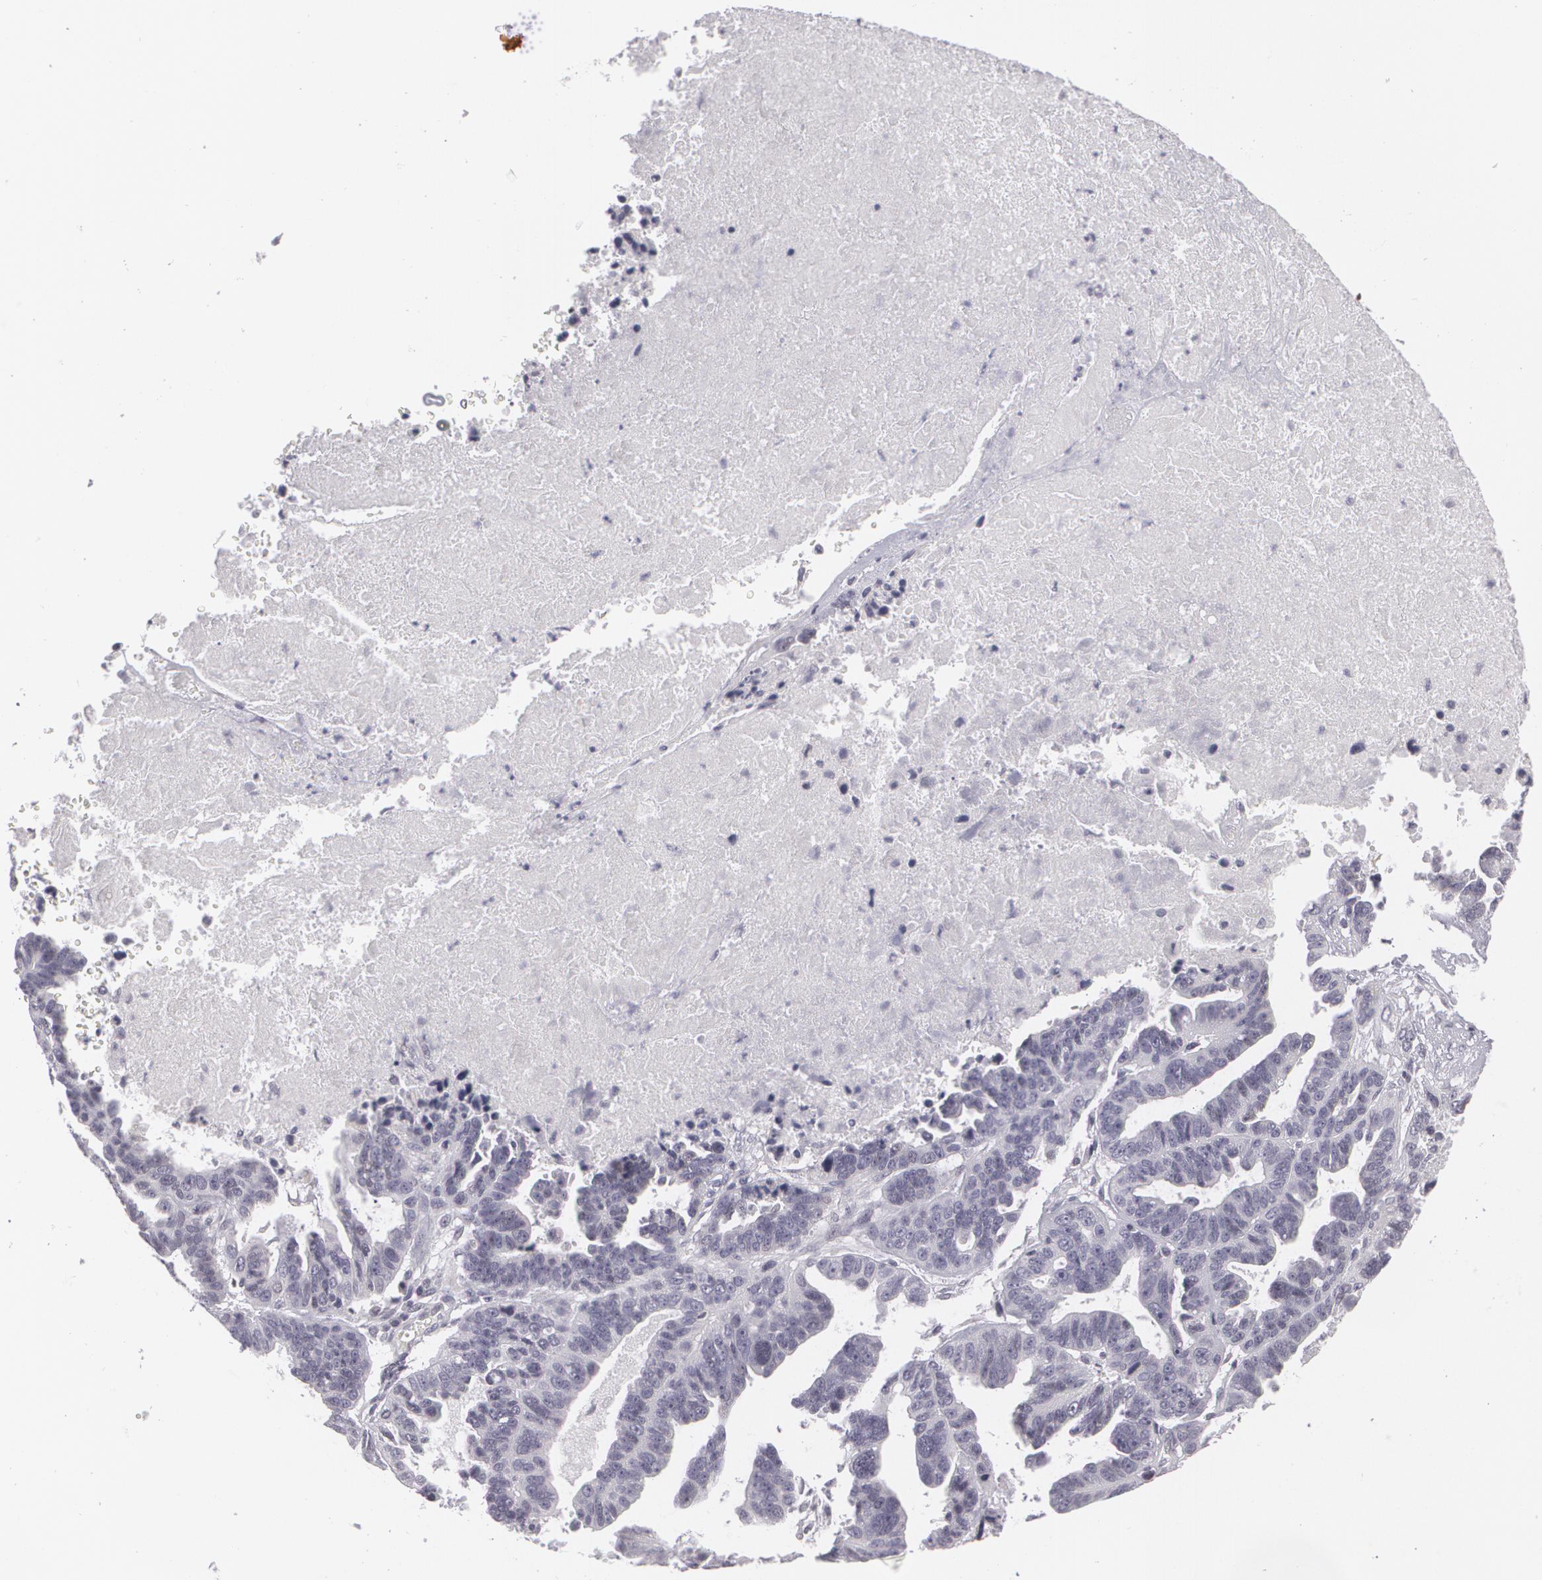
{"staining": {"intensity": "negative", "quantity": "none", "location": "none"}, "tissue": "ovarian cancer", "cell_type": "Tumor cells", "image_type": "cancer", "snomed": [{"axis": "morphology", "description": "Carcinoma, endometroid"}, {"axis": "morphology", "description": "Cystadenocarcinoma, serous, NOS"}, {"axis": "topography", "description": "Ovary"}], "caption": "Ovarian serous cystadenocarcinoma was stained to show a protein in brown. There is no significant staining in tumor cells.", "gene": "ZBTB16", "patient": {"sex": "female", "age": 45}}